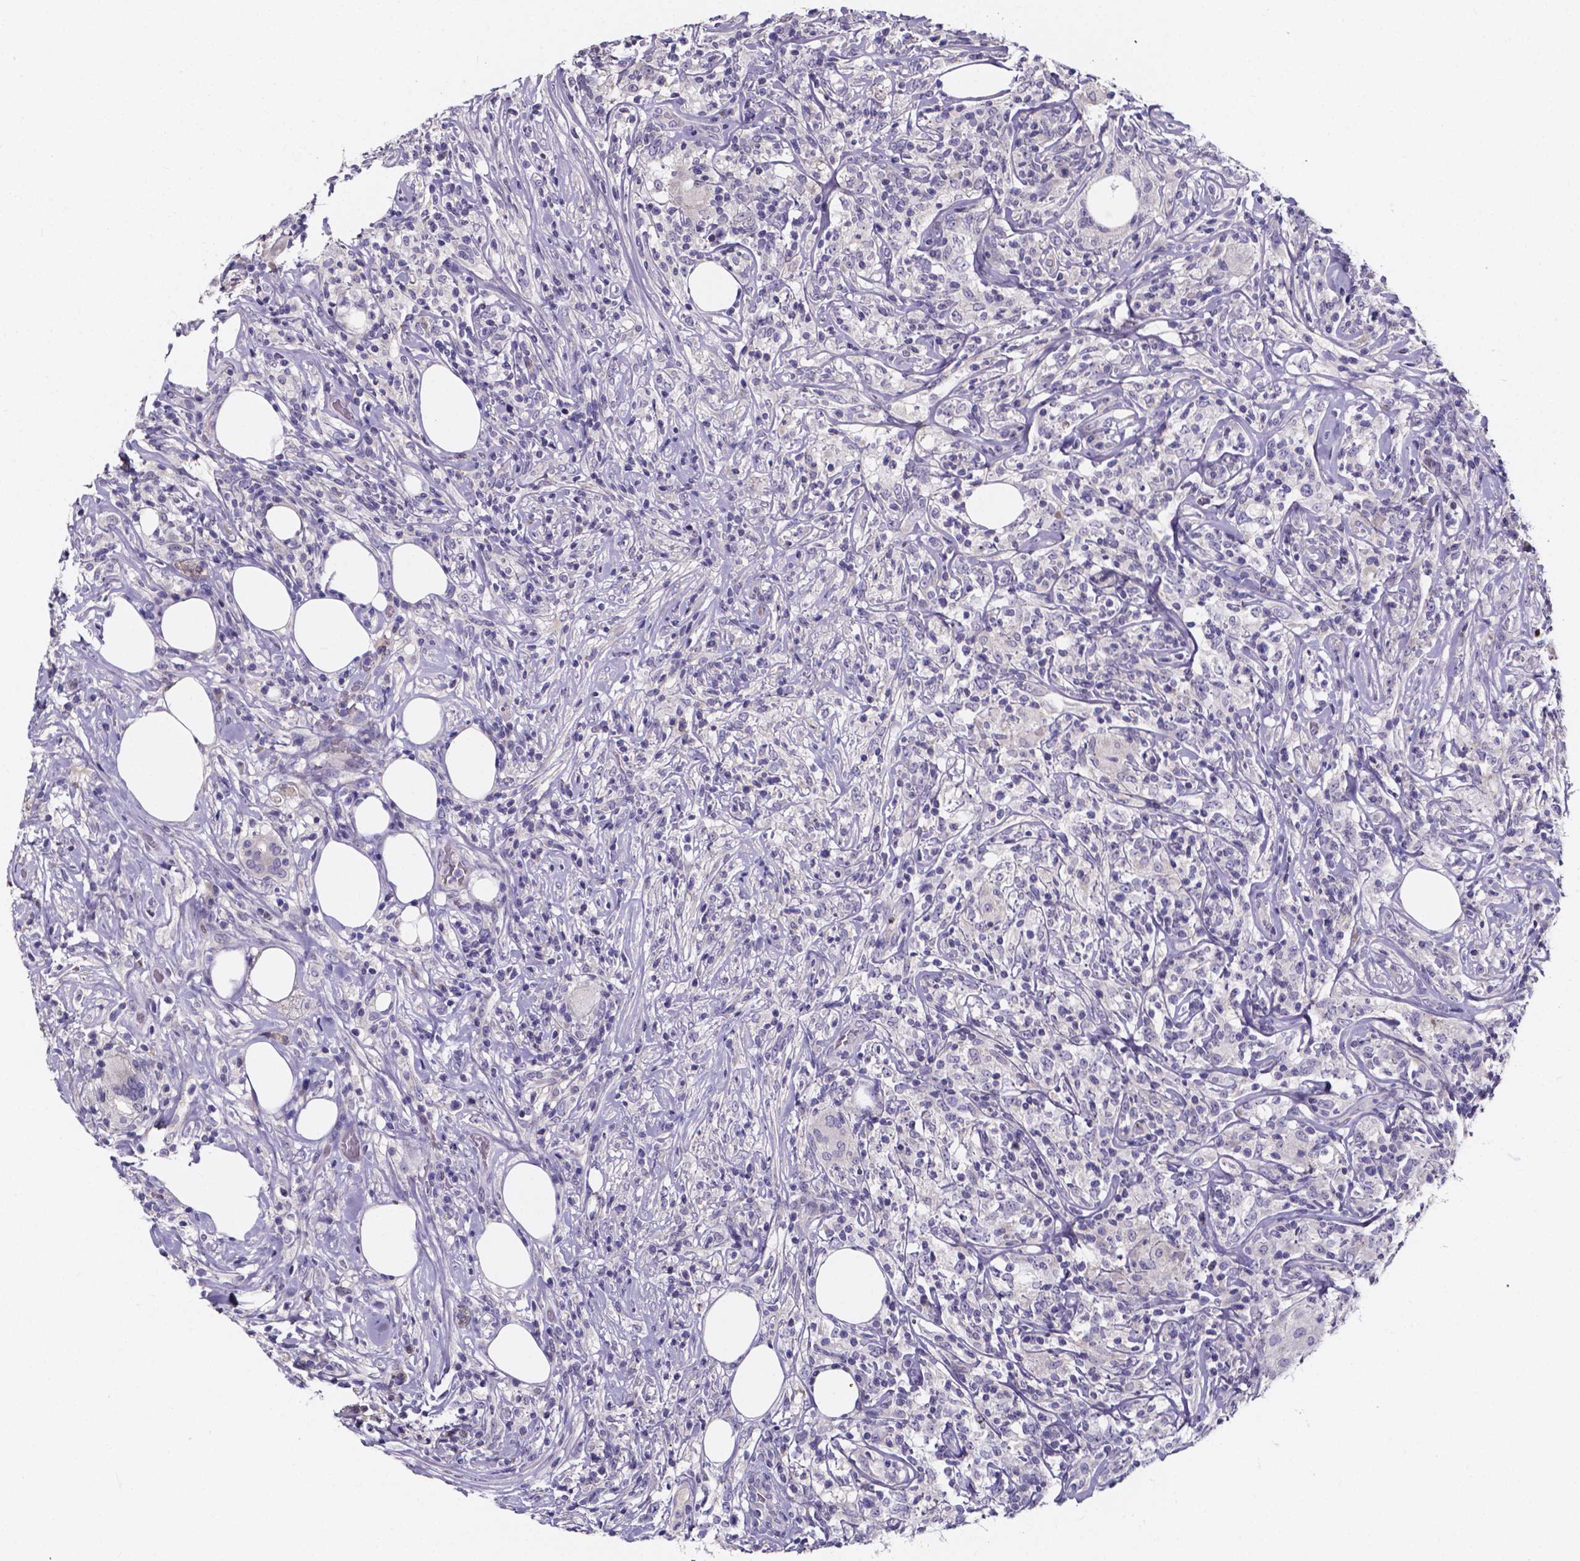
{"staining": {"intensity": "negative", "quantity": "none", "location": "none"}, "tissue": "lymphoma", "cell_type": "Tumor cells", "image_type": "cancer", "snomed": [{"axis": "morphology", "description": "Malignant lymphoma, non-Hodgkin's type, High grade"}, {"axis": "topography", "description": "Lymph node"}], "caption": "High power microscopy histopathology image of an IHC histopathology image of lymphoma, revealing no significant expression in tumor cells. Nuclei are stained in blue.", "gene": "SPOCD1", "patient": {"sex": "female", "age": 84}}